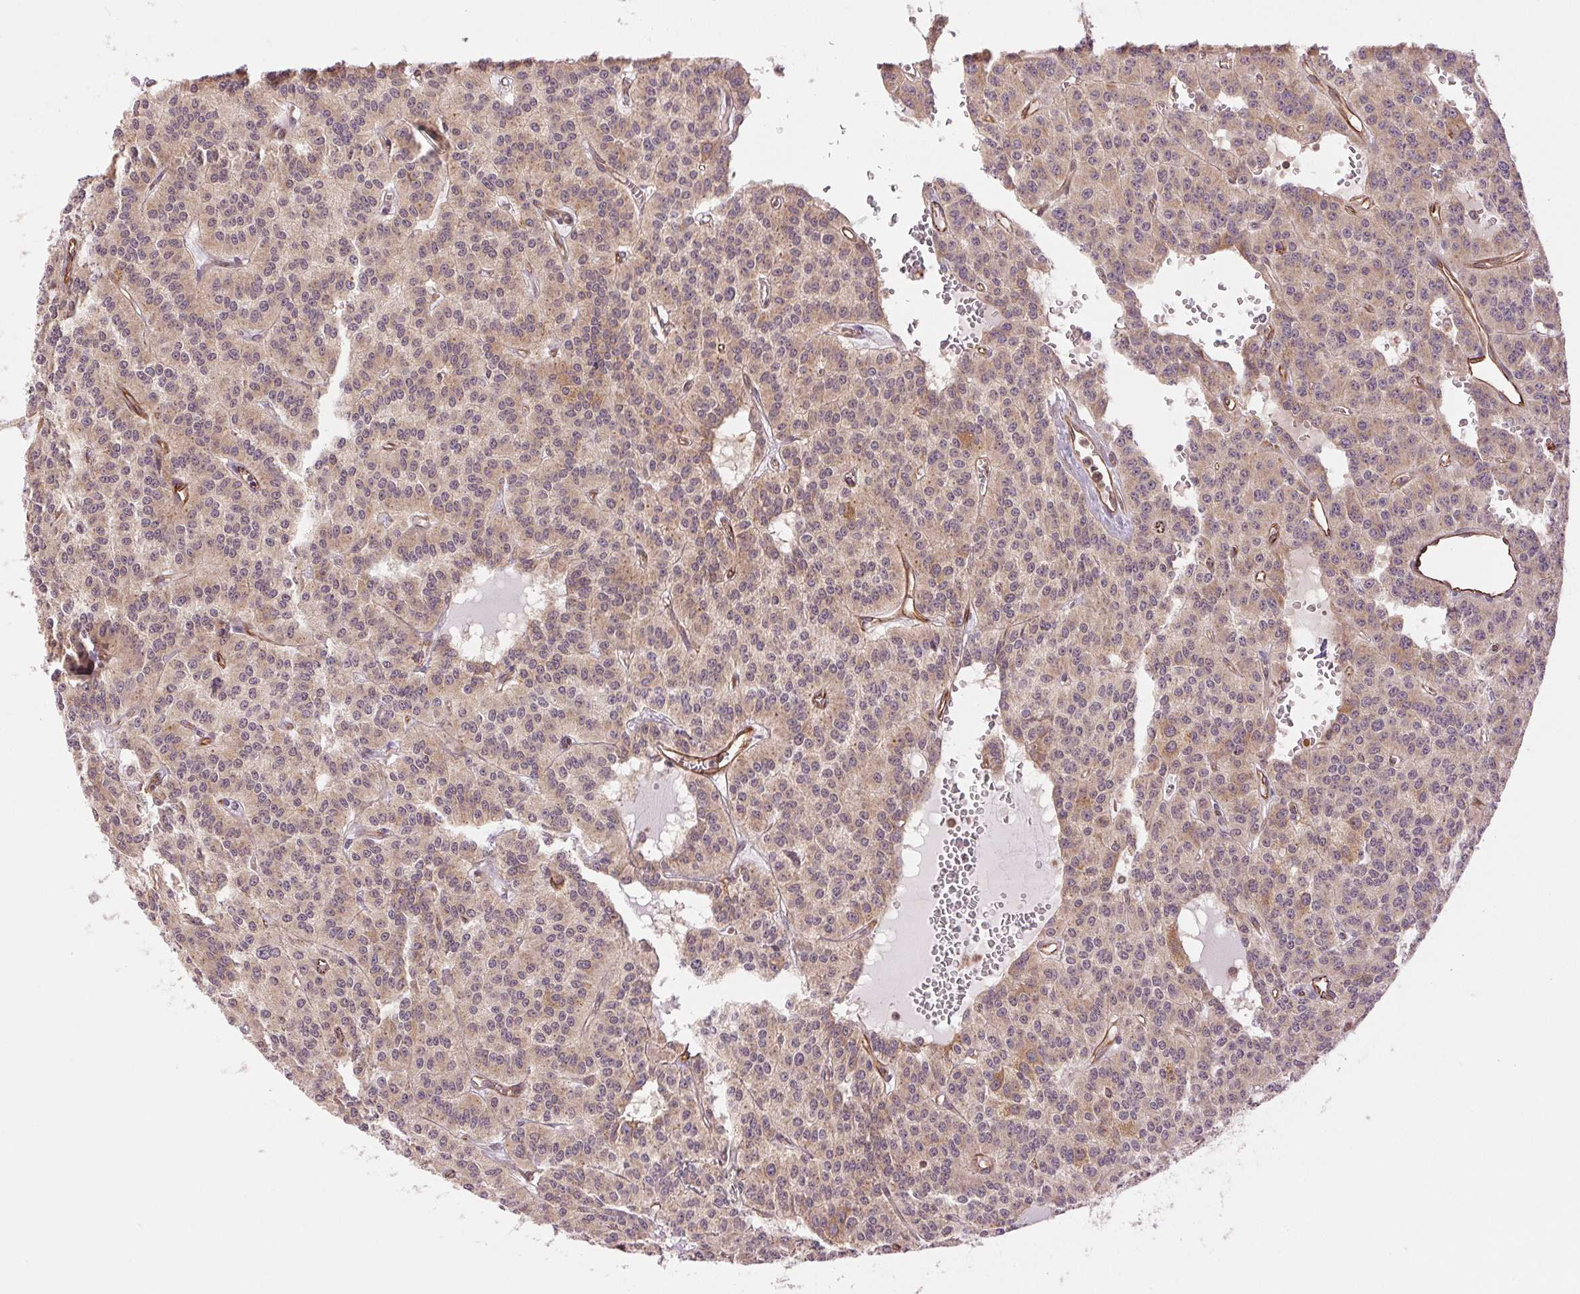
{"staining": {"intensity": "weak", "quantity": ">75%", "location": "cytoplasmic/membranous"}, "tissue": "carcinoid", "cell_type": "Tumor cells", "image_type": "cancer", "snomed": [{"axis": "morphology", "description": "Carcinoid, malignant, NOS"}, {"axis": "topography", "description": "Lung"}], "caption": "IHC image of neoplastic tissue: malignant carcinoid stained using IHC shows low levels of weak protein expression localized specifically in the cytoplasmic/membranous of tumor cells, appearing as a cytoplasmic/membranous brown color.", "gene": "STARD7", "patient": {"sex": "female", "age": 71}}